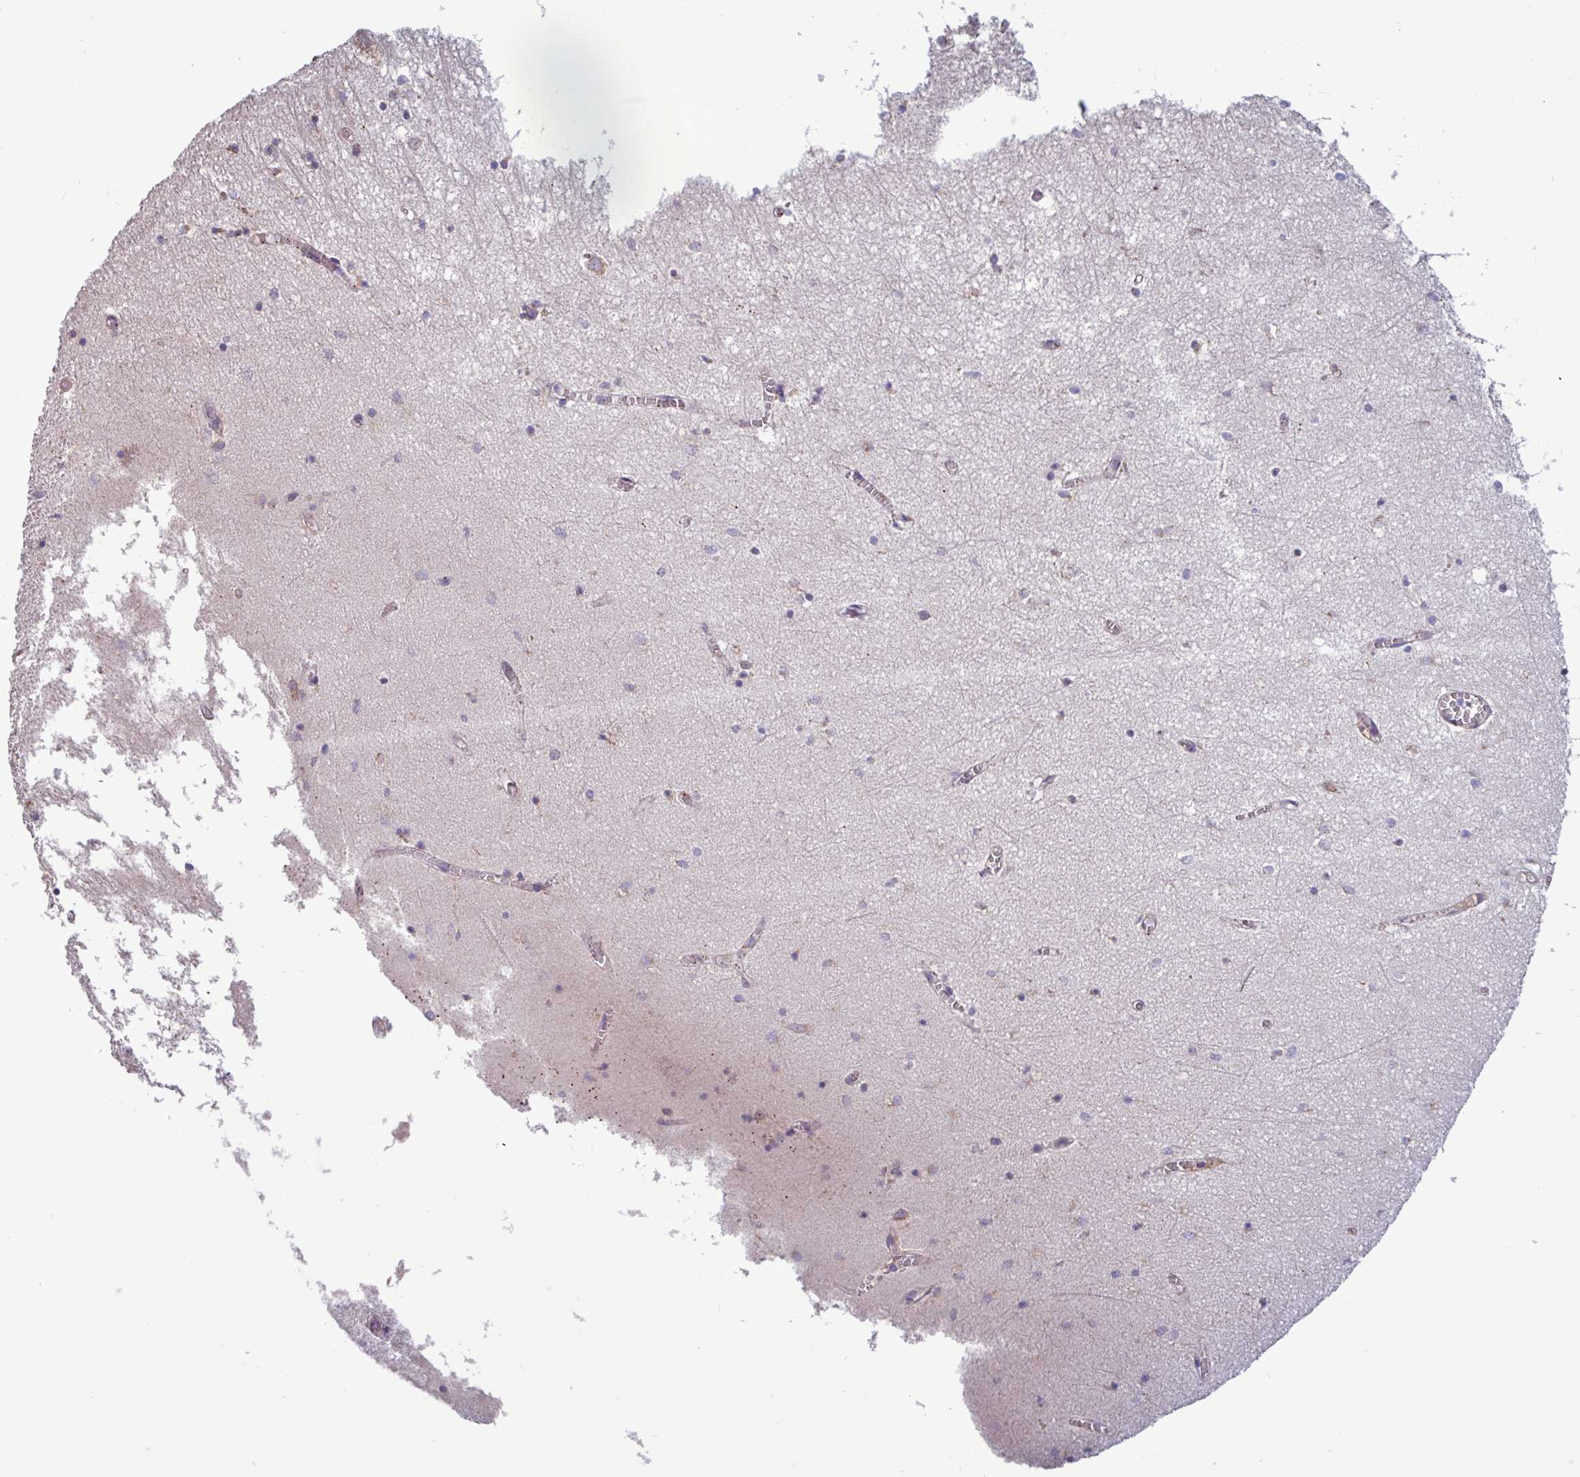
{"staining": {"intensity": "negative", "quantity": "none", "location": "none"}, "tissue": "hippocampus", "cell_type": "Glial cells", "image_type": "normal", "snomed": [{"axis": "morphology", "description": "Normal tissue, NOS"}, {"axis": "topography", "description": "Hippocampus"}], "caption": "This is an IHC micrograph of benign hippocampus. There is no positivity in glial cells.", "gene": "PLIN2", "patient": {"sex": "female", "age": 64}}